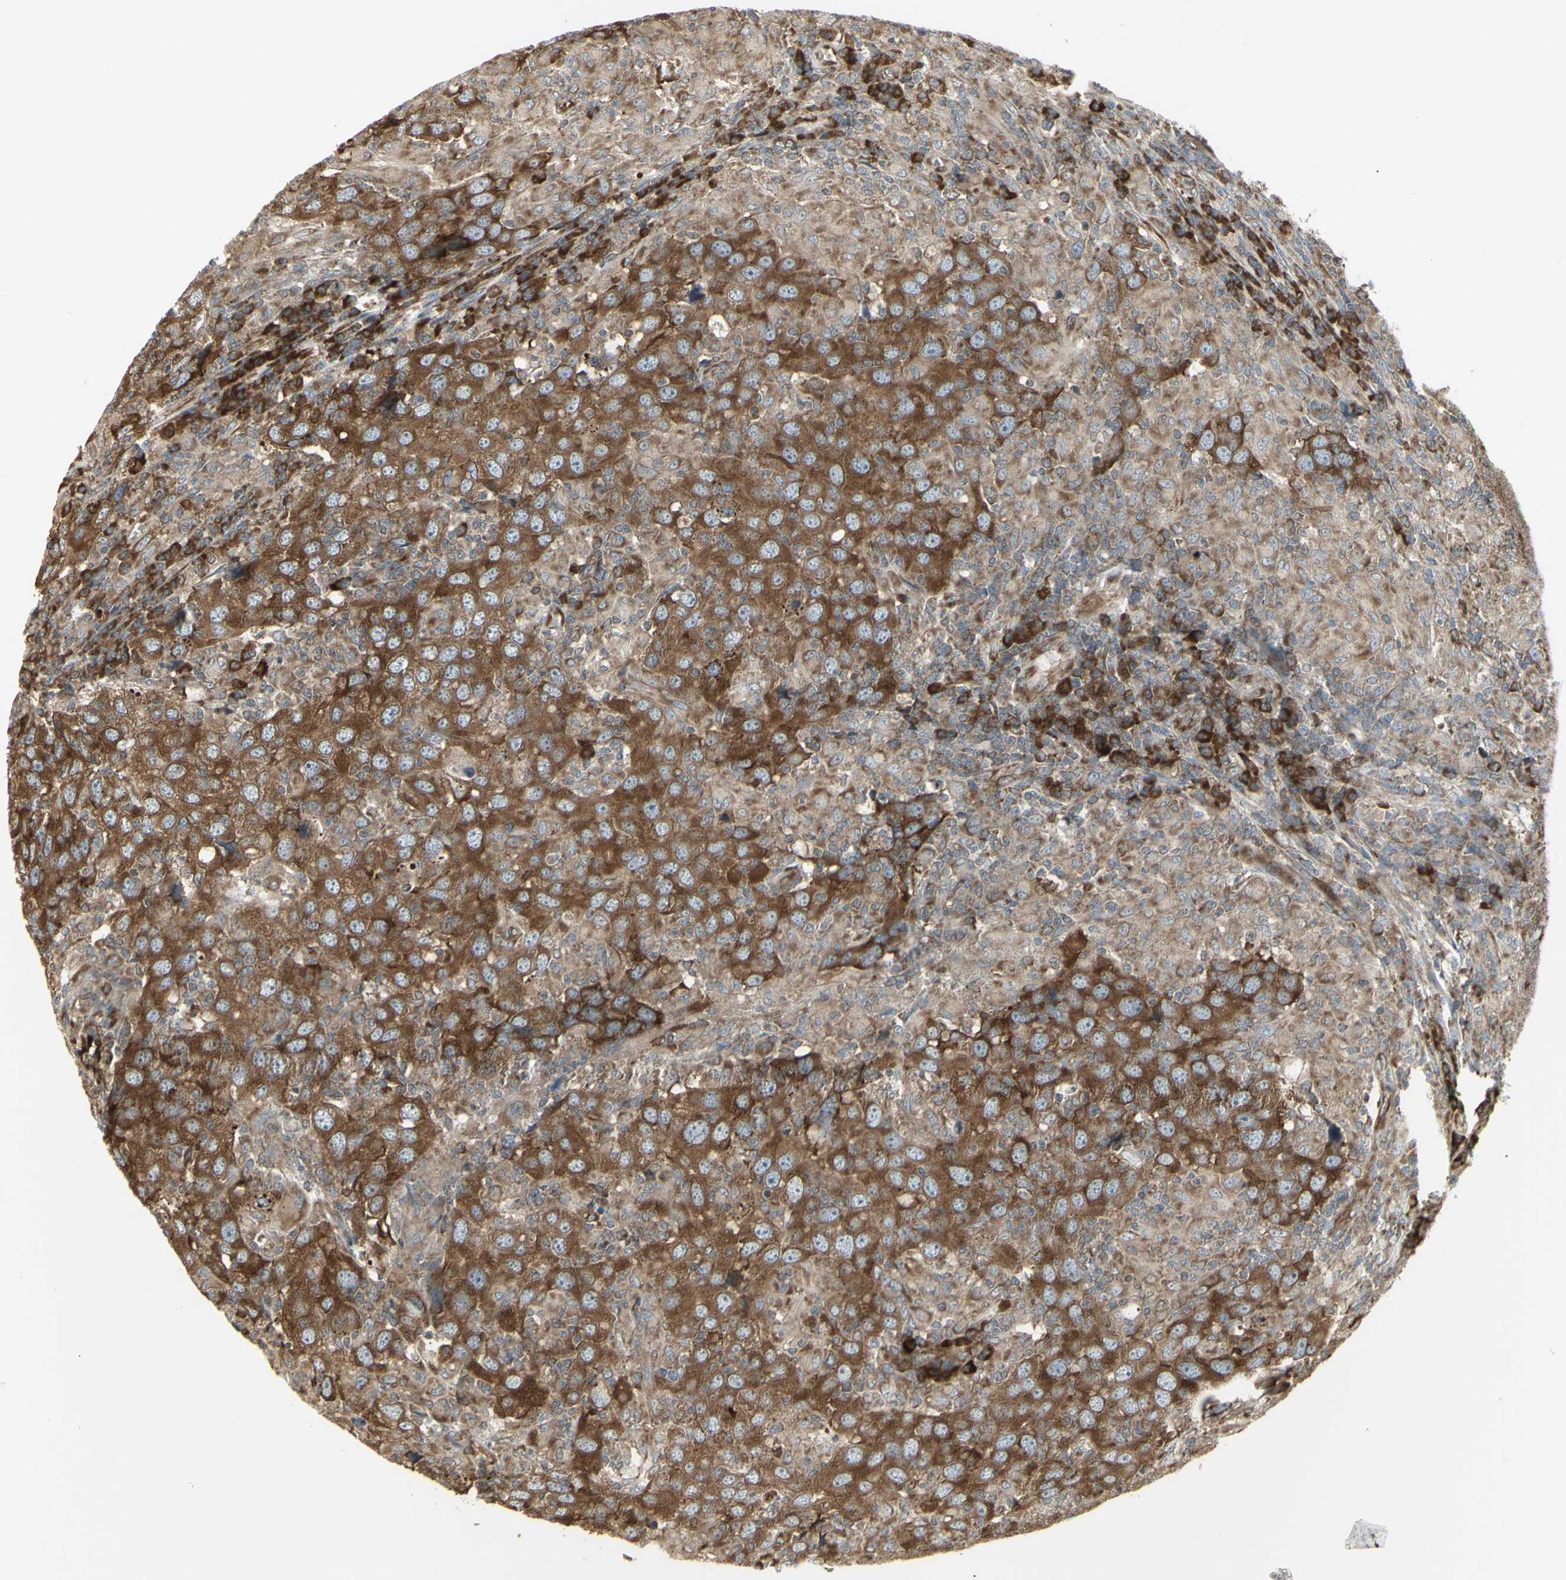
{"staining": {"intensity": "moderate", "quantity": ">75%", "location": "cytoplasmic/membranous"}, "tissue": "head and neck cancer", "cell_type": "Tumor cells", "image_type": "cancer", "snomed": [{"axis": "morphology", "description": "Adenocarcinoma, NOS"}, {"axis": "topography", "description": "Salivary gland"}, {"axis": "topography", "description": "Head-Neck"}], "caption": "This image exhibits immunohistochemistry (IHC) staining of human head and neck cancer (adenocarcinoma), with medium moderate cytoplasmic/membranous staining in approximately >75% of tumor cells.", "gene": "FKBP3", "patient": {"sex": "female", "age": 65}}